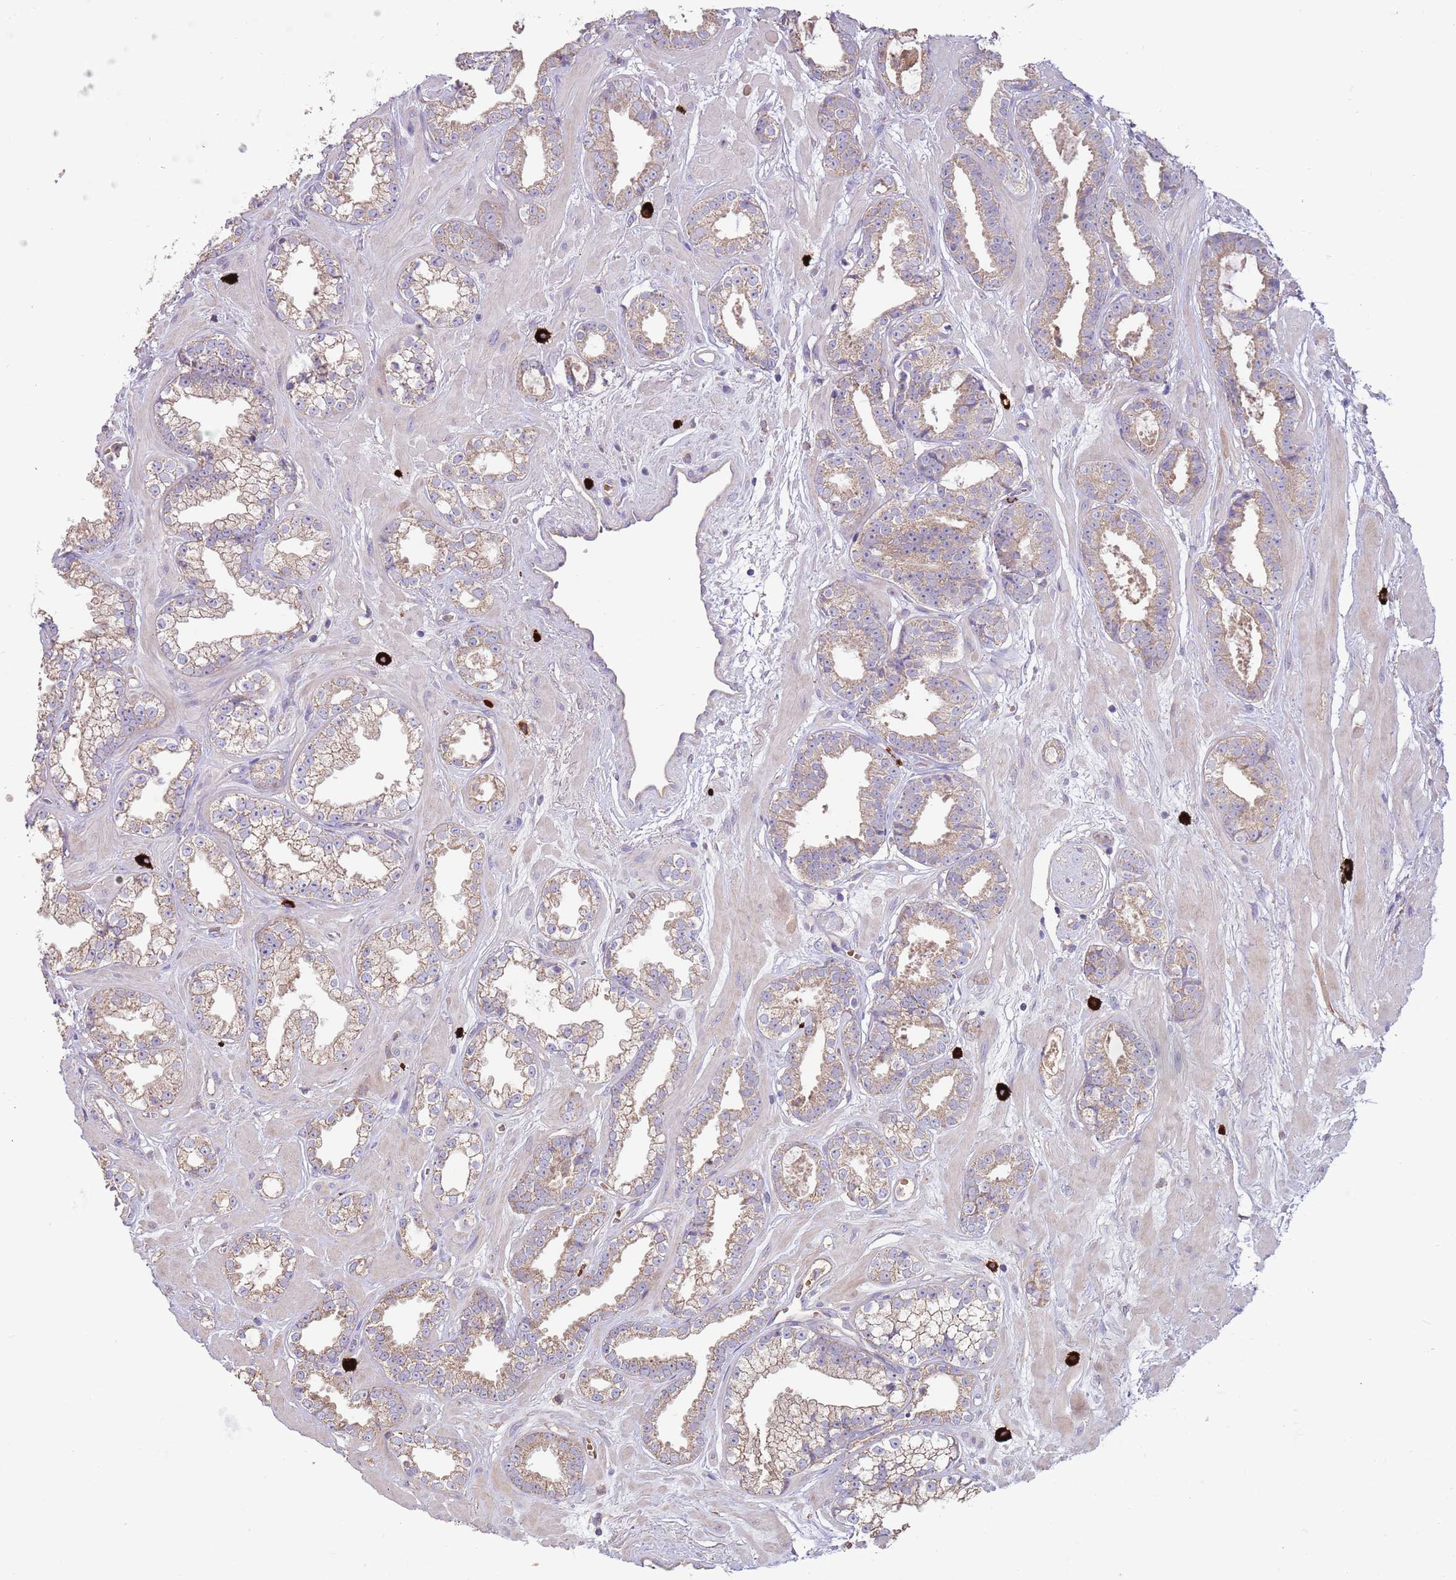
{"staining": {"intensity": "weak", "quantity": ">75%", "location": "cytoplasmic/membranous"}, "tissue": "prostate cancer", "cell_type": "Tumor cells", "image_type": "cancer", "snomed": [{"axis": "morphology", "description": "Adenocarcinoma, Low grade"}, {"axis": "topography", "description": "Prostate"}], "caption": "Protein expression analysis of human prostate cancer reveals weak cytoplasmic/membranous staining in approximately >75% of tumor cells. The staining was performed using DAB, with brown indicating positive protein expression. Nuclei are stained blue with hematoxylin.", "gene": "TRMO", "patient": {"sex": "male", "age": 60}}